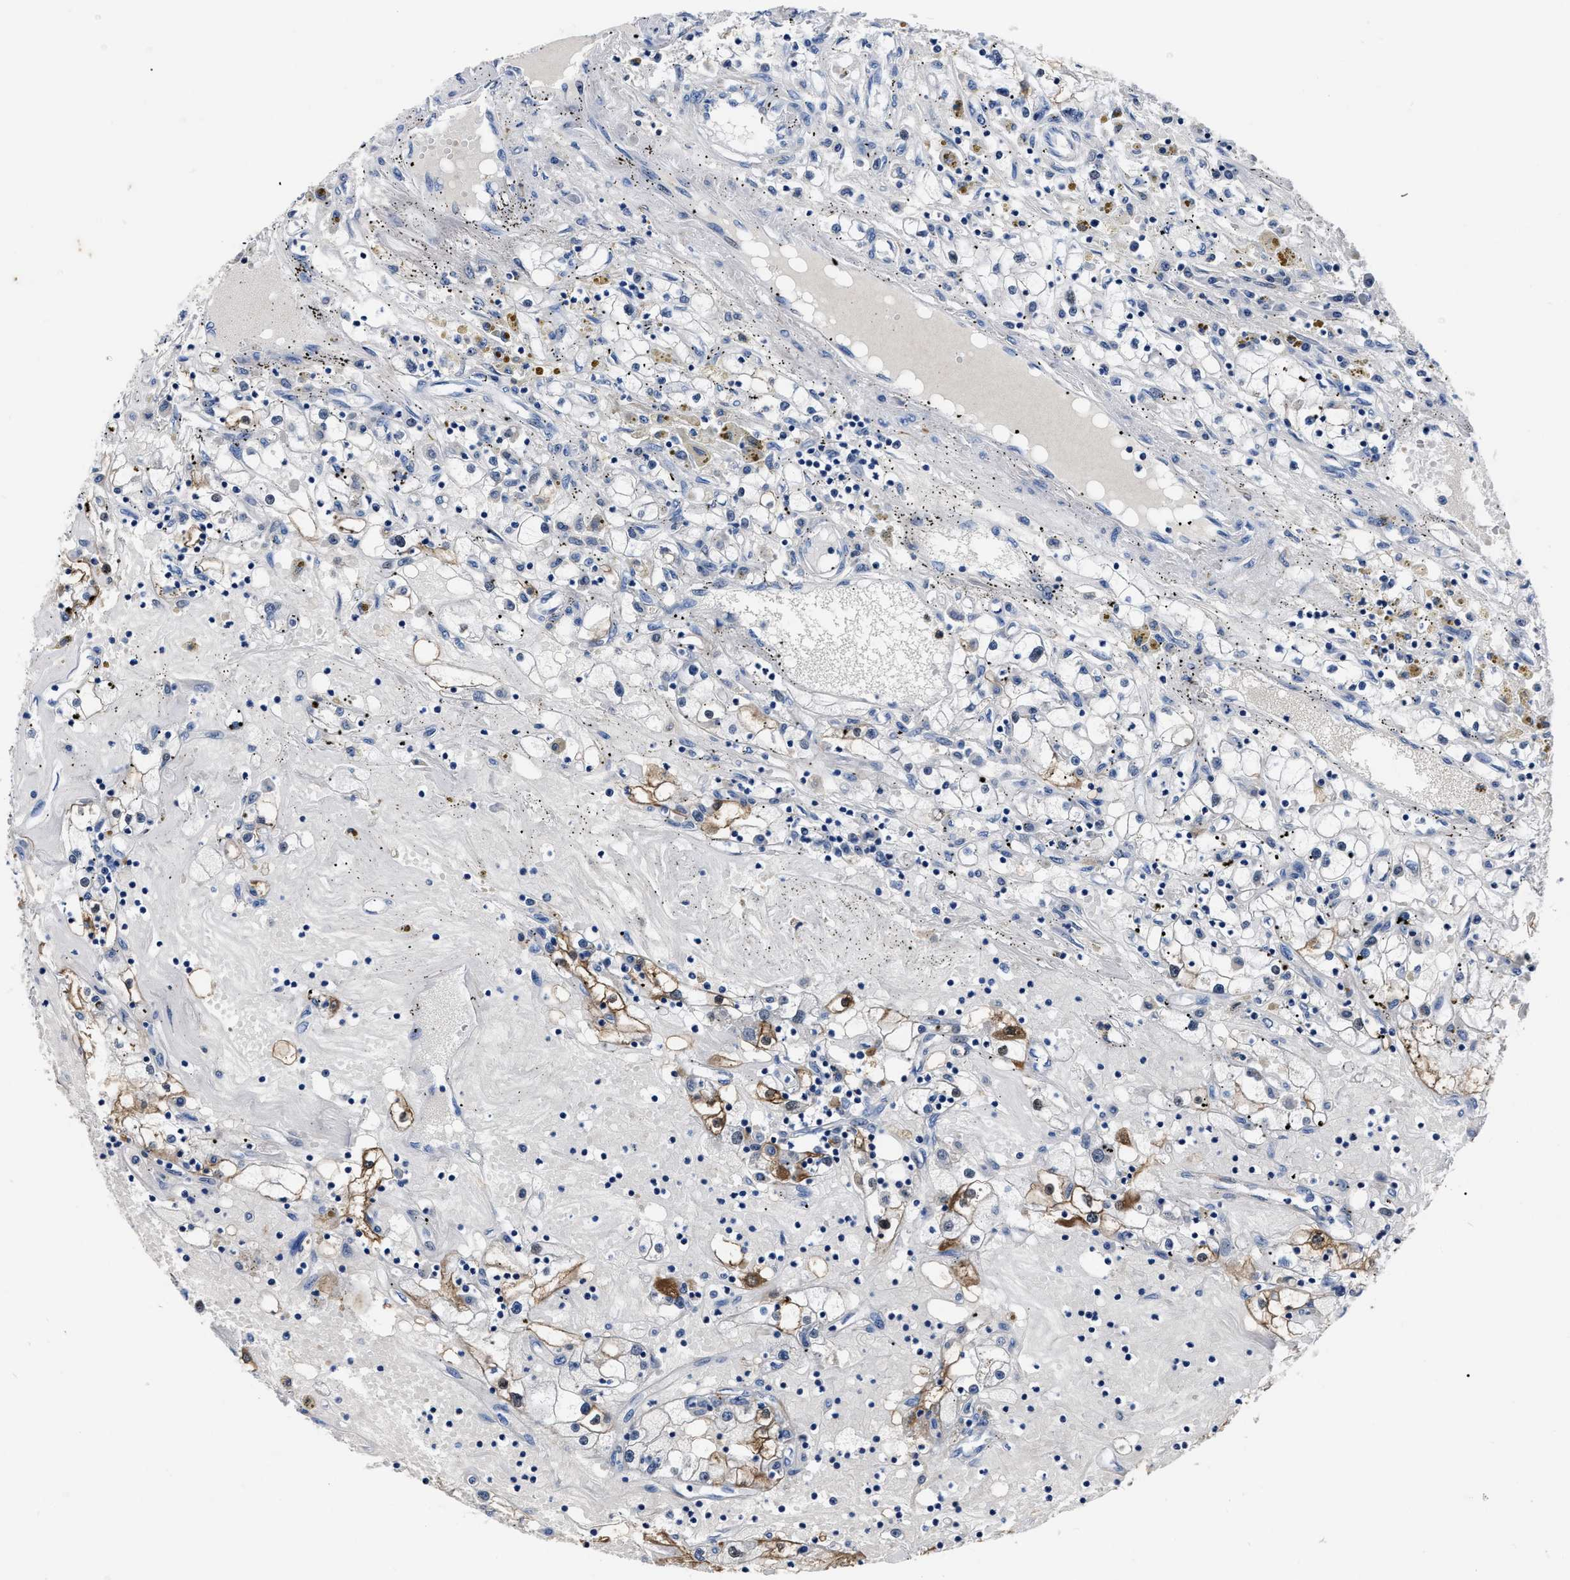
{"staining": {"intensity": "negative", "quantity": "none", "location": "none"}, "tissue": "renal cancer", "cell_type": "Tumor cells", "image_type": "cancer", "snomed": [{"axis": "morphology", "description": "Adenocarcinoma, NOS"}, {"axis": "topography", "description": "Kidney"}], "caption": "This is an immunohistochemistry (IHC) histopathology image of renal cancer. There is no expression in tumor cells.", "gene": "OR10G3", "patient": {"sex": "male", "age": 56}}